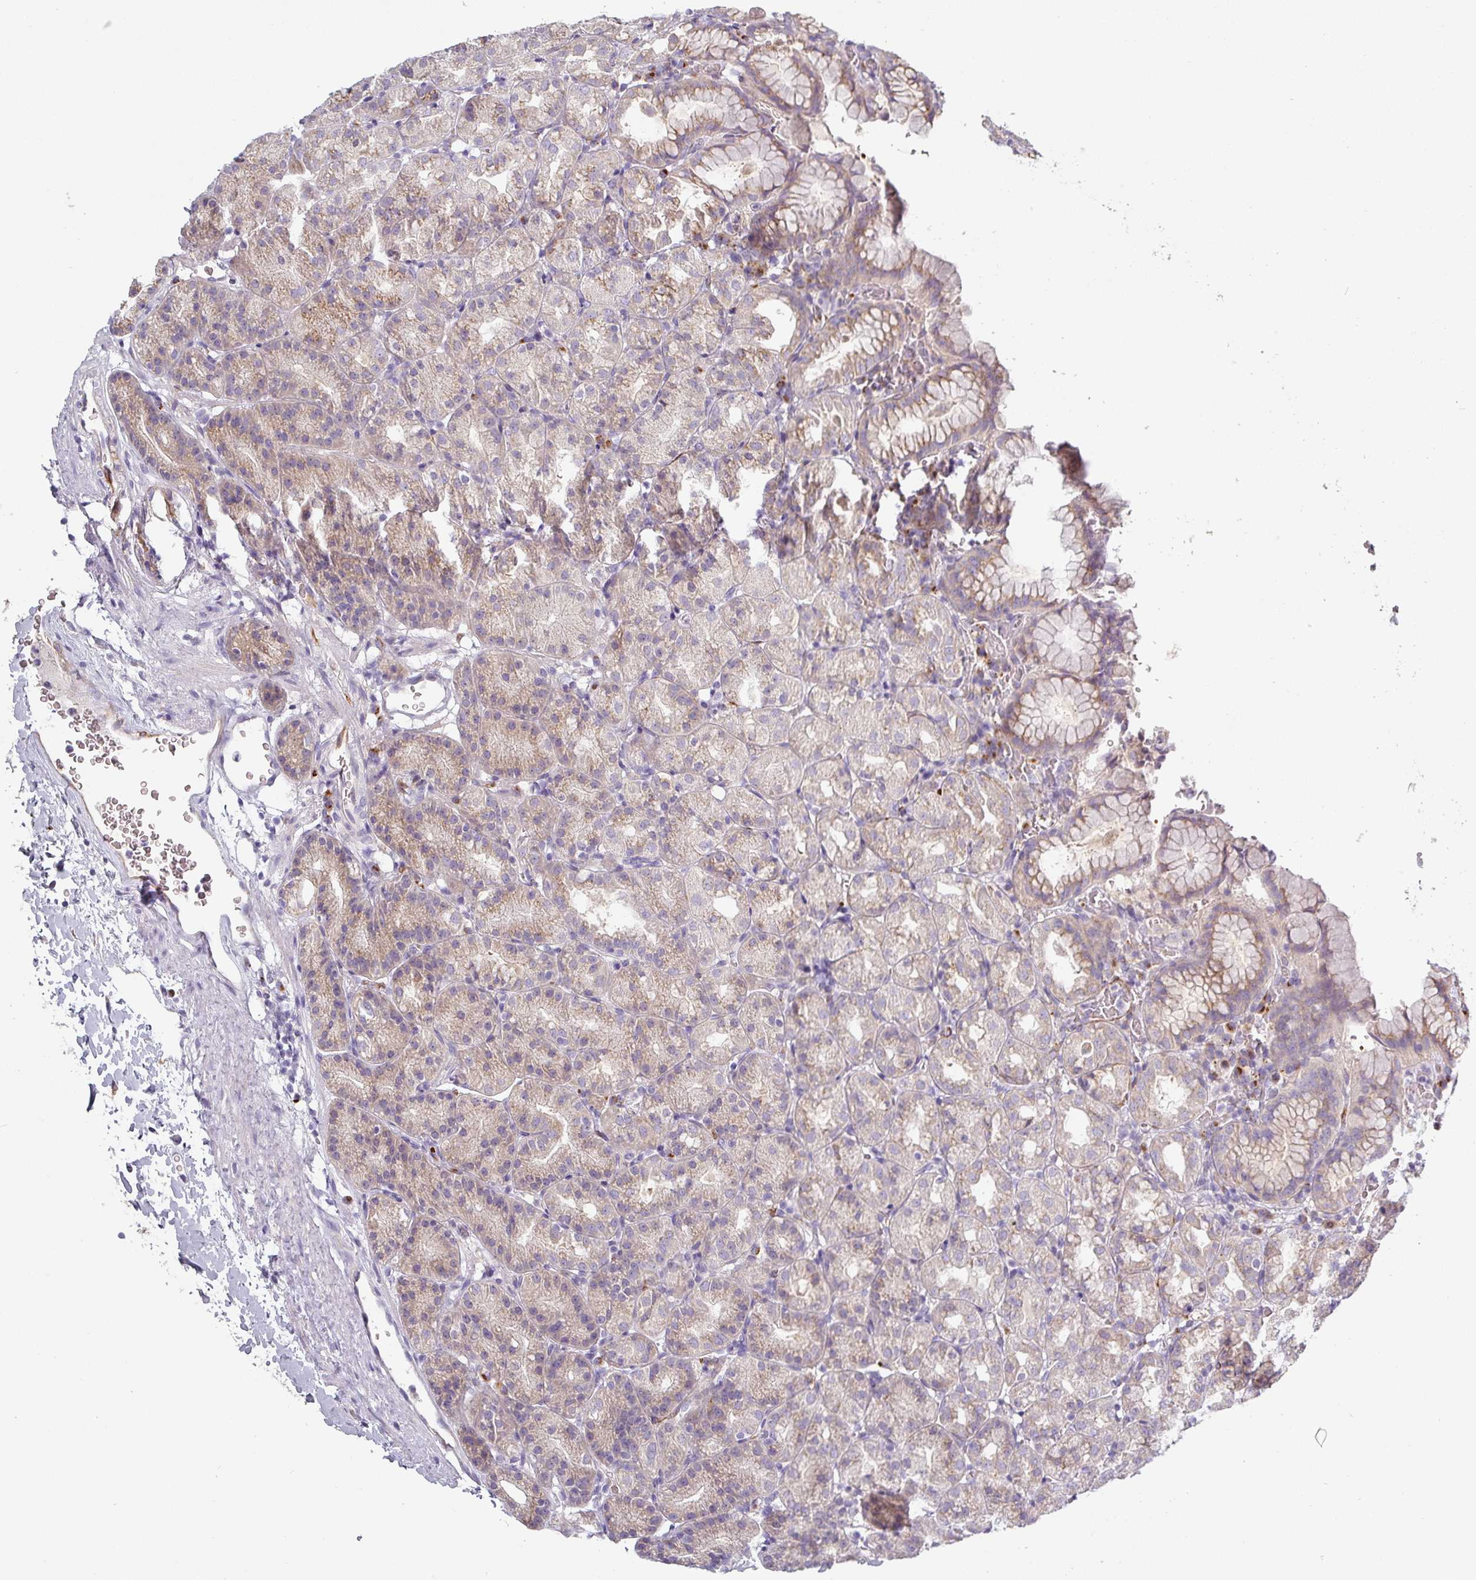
{"staining": {"intensity": "moderate", "quantity": "25%-75%", "location": "cytoplasmic/membranous"}, "tissue": "stomach", "cell_type": "Glandular cells", "image_type": "normal", "snomed": [{"axis": "morphology", "description": "Normal tissue, NOS"}, {"axis": "topography", "description": "Stomach, upper"}], "caption": "Immunohistochemistry of normal stomach displays medium levels of moderate cytoplasmic/membranous positivity in approximately 25%-75% of glandular cells.", "gene": "PRODH2", "patient": {"sex": "female", "age": 81}}